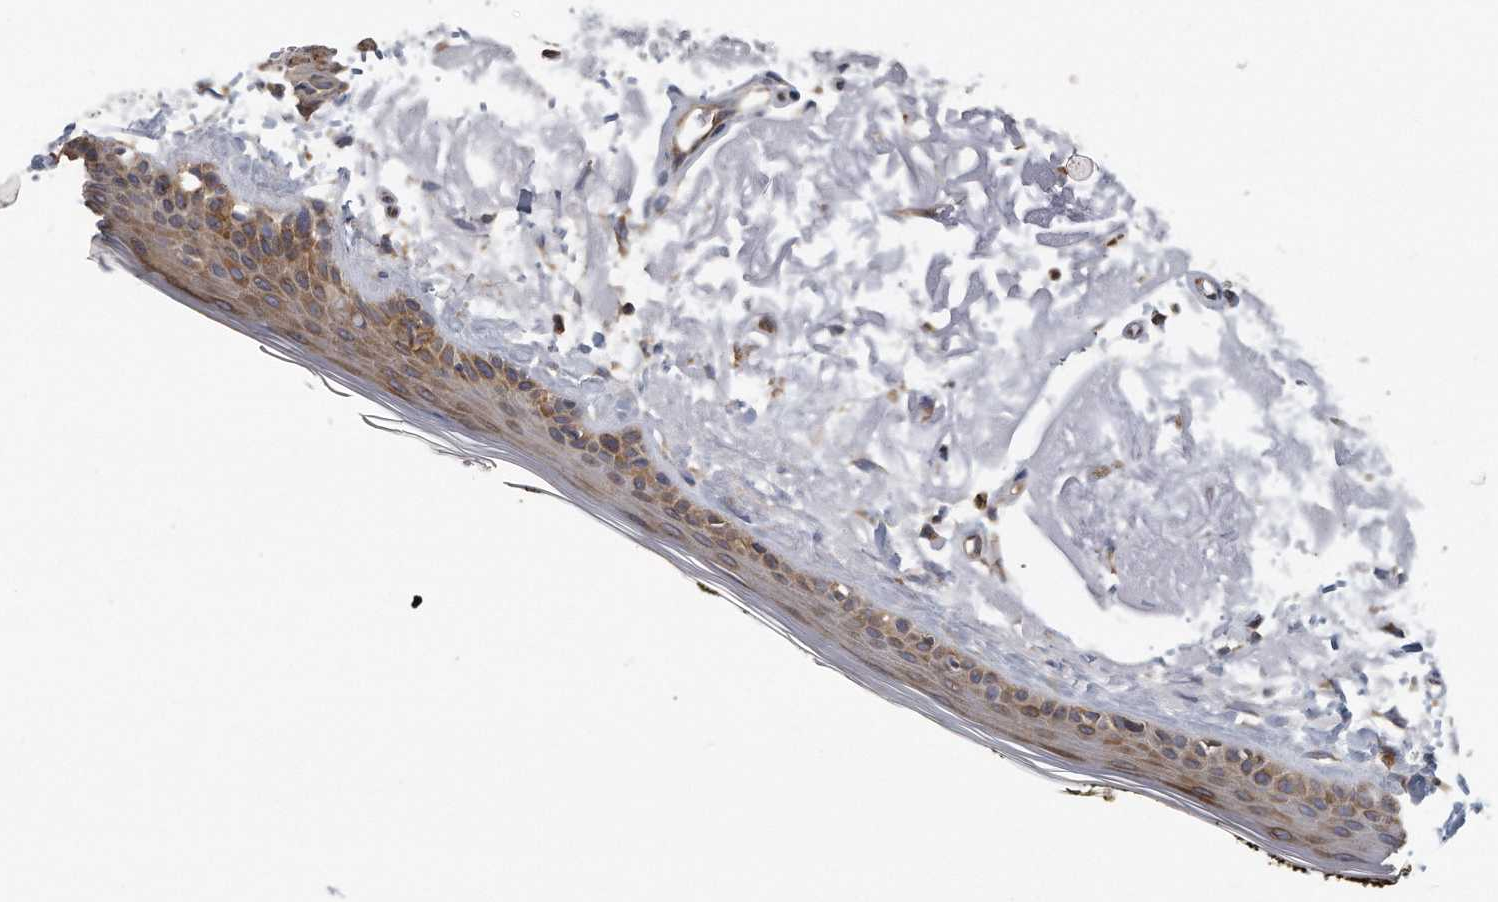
{"staining": {"intensity": "moderate", "quantity": ">75%", "location": "cytoplasmic/membranous"}, "tissue": "skin", "cell_type": "Fibroblasts", "image_type": "normal", "snomed": [{"axis": "morphology", "description": "Normal tissue, NOS"}, {"axis": "topography", "description": "Skin"}, {"axis": "topography", "description": "Skeletal muscle"}], "caption": "The immunohistochemical stain highlights moderate cytoplasmic/membranous positivity in fibroblasts of unremarkable skin. (DAB = brown stain, brightfield microscopy at high magnification).", "gene": "EIF3I", "patient": {"sex": "male", "age": 83}}